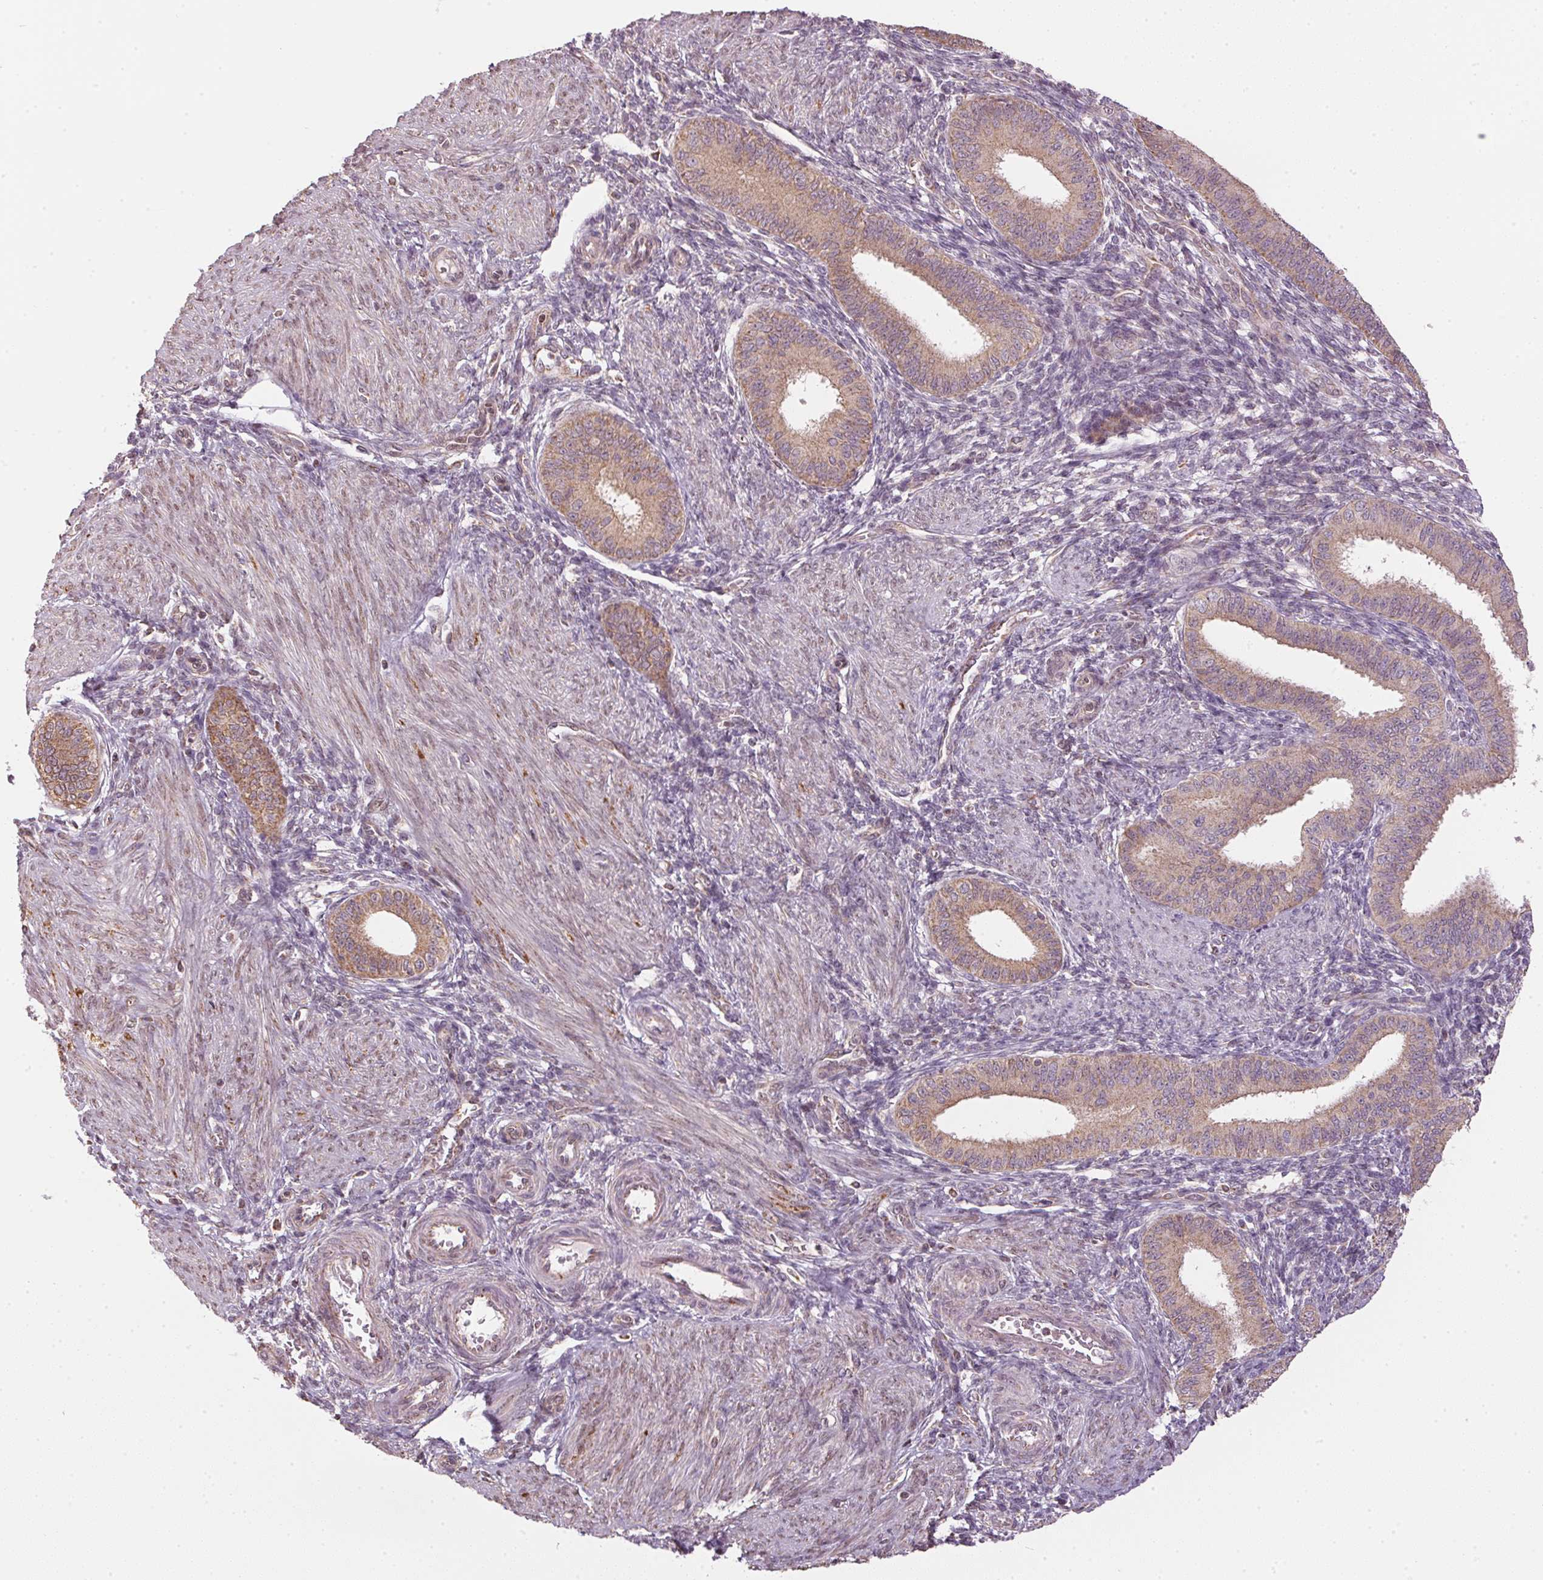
{"staining": {"intensity": "negative", "quantity": "none", "location": "none"}, "tissue": "endometrium", "cell_type": "Cells in endometrial stroma", "image_type": "normal", "snomed": [{"axis": "morphology", "description": "Normal tissue, NOS"}, {"axis": "topography", "description": "Endometrium"}], "caption": "An image of endometrium stained for a protein exhibits no brown staining in cells in endometrial stroma. The staining is performed using DAB brown chromogen with nuclei counter-stained in using hematoxylin.", "gene": "SC5D", "patient": {"sex": "female", "age": 39}}